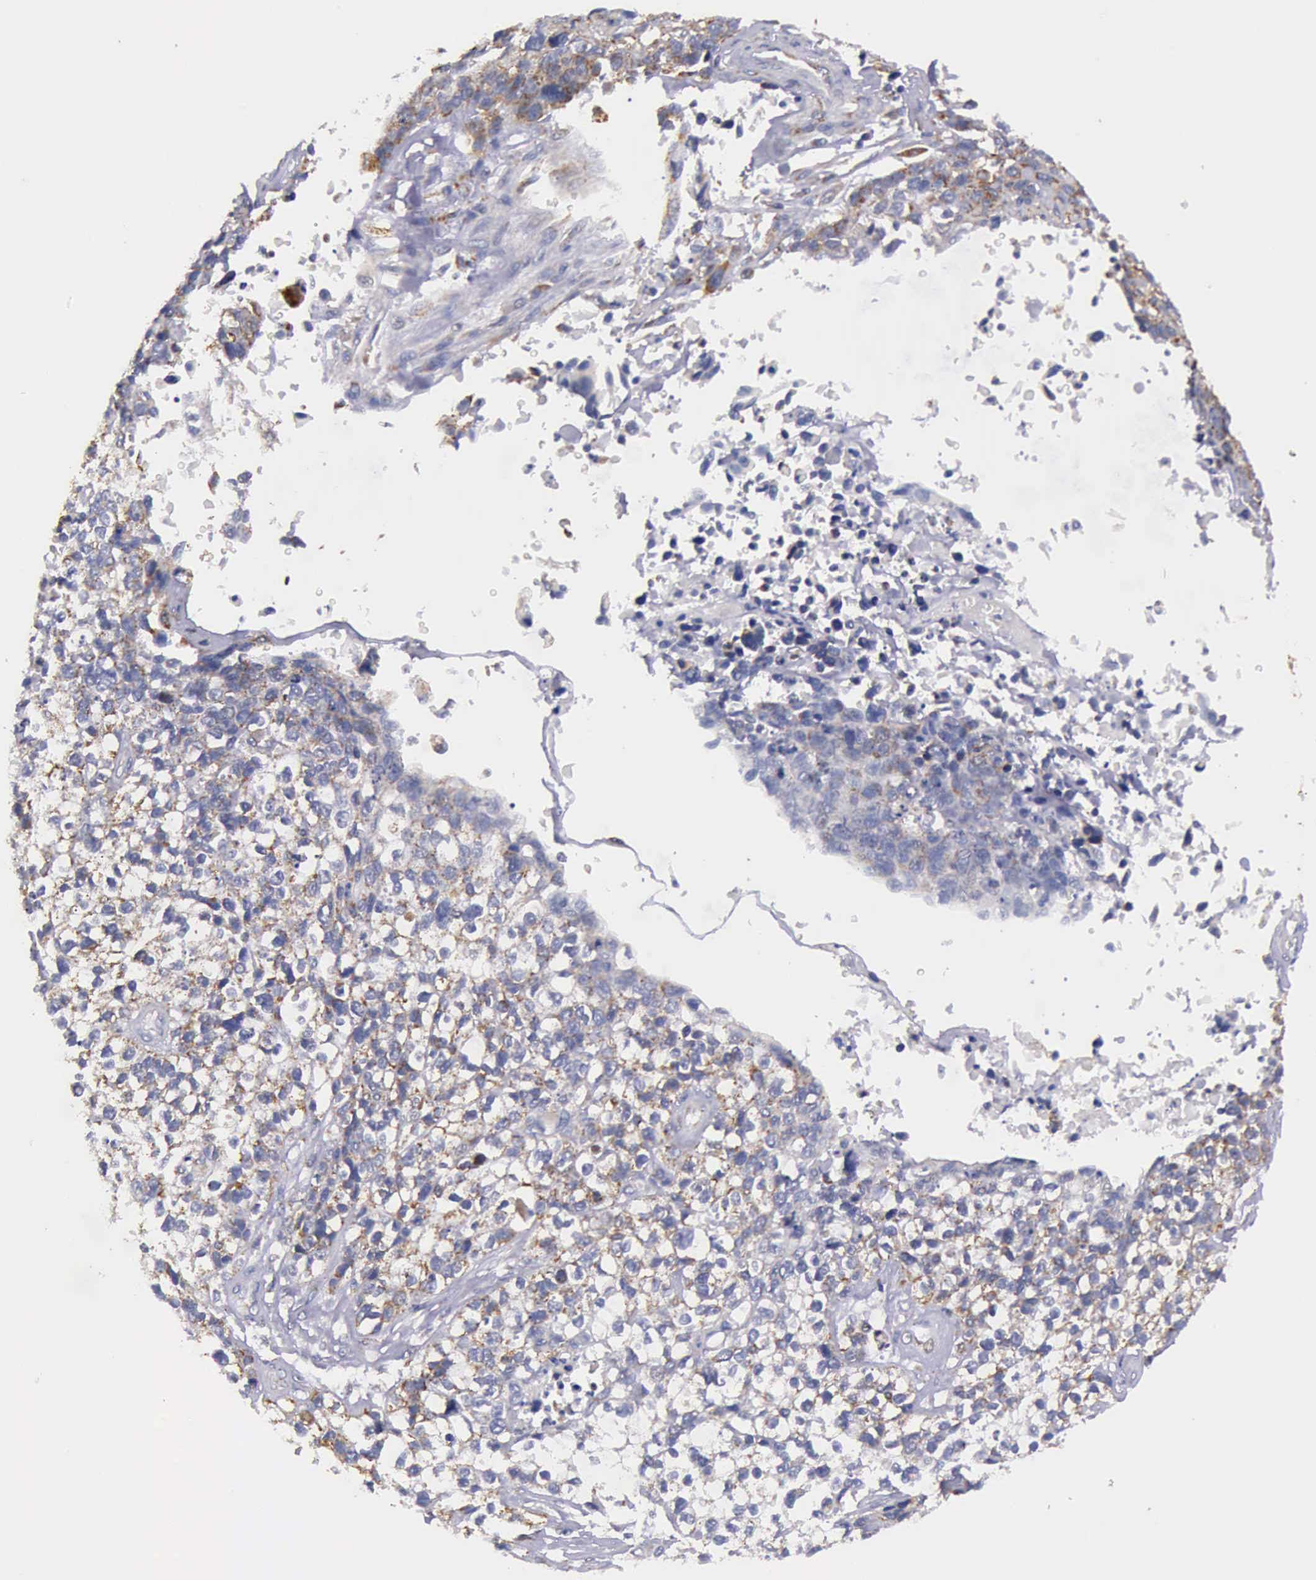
{"staining": {"intensity": "weak", "quantity": ">75%", "location": "cytoplasmic/membranous"}, "tissue": "lung cancer", "cell_type": "Tumor cells", "image_type": "cancer", "snomed": [{"axis": "morphology", "description": "Squamous cell carcinoma, NOS"}, {"axis": "topography", "description": "Lymph node"}, {"axis": "topography", "description": "Lung"}], "caption": "A high-resolution photomicrograph shows immunohistochemistry (IHC) staining of lung cancer (squamous cell carcinoma), which displays weak cytoplasmic/membranous positivity in about >75% of tumor cells.", "gene": "TXN2", "patient": {"sex": "male", "age": 74}}